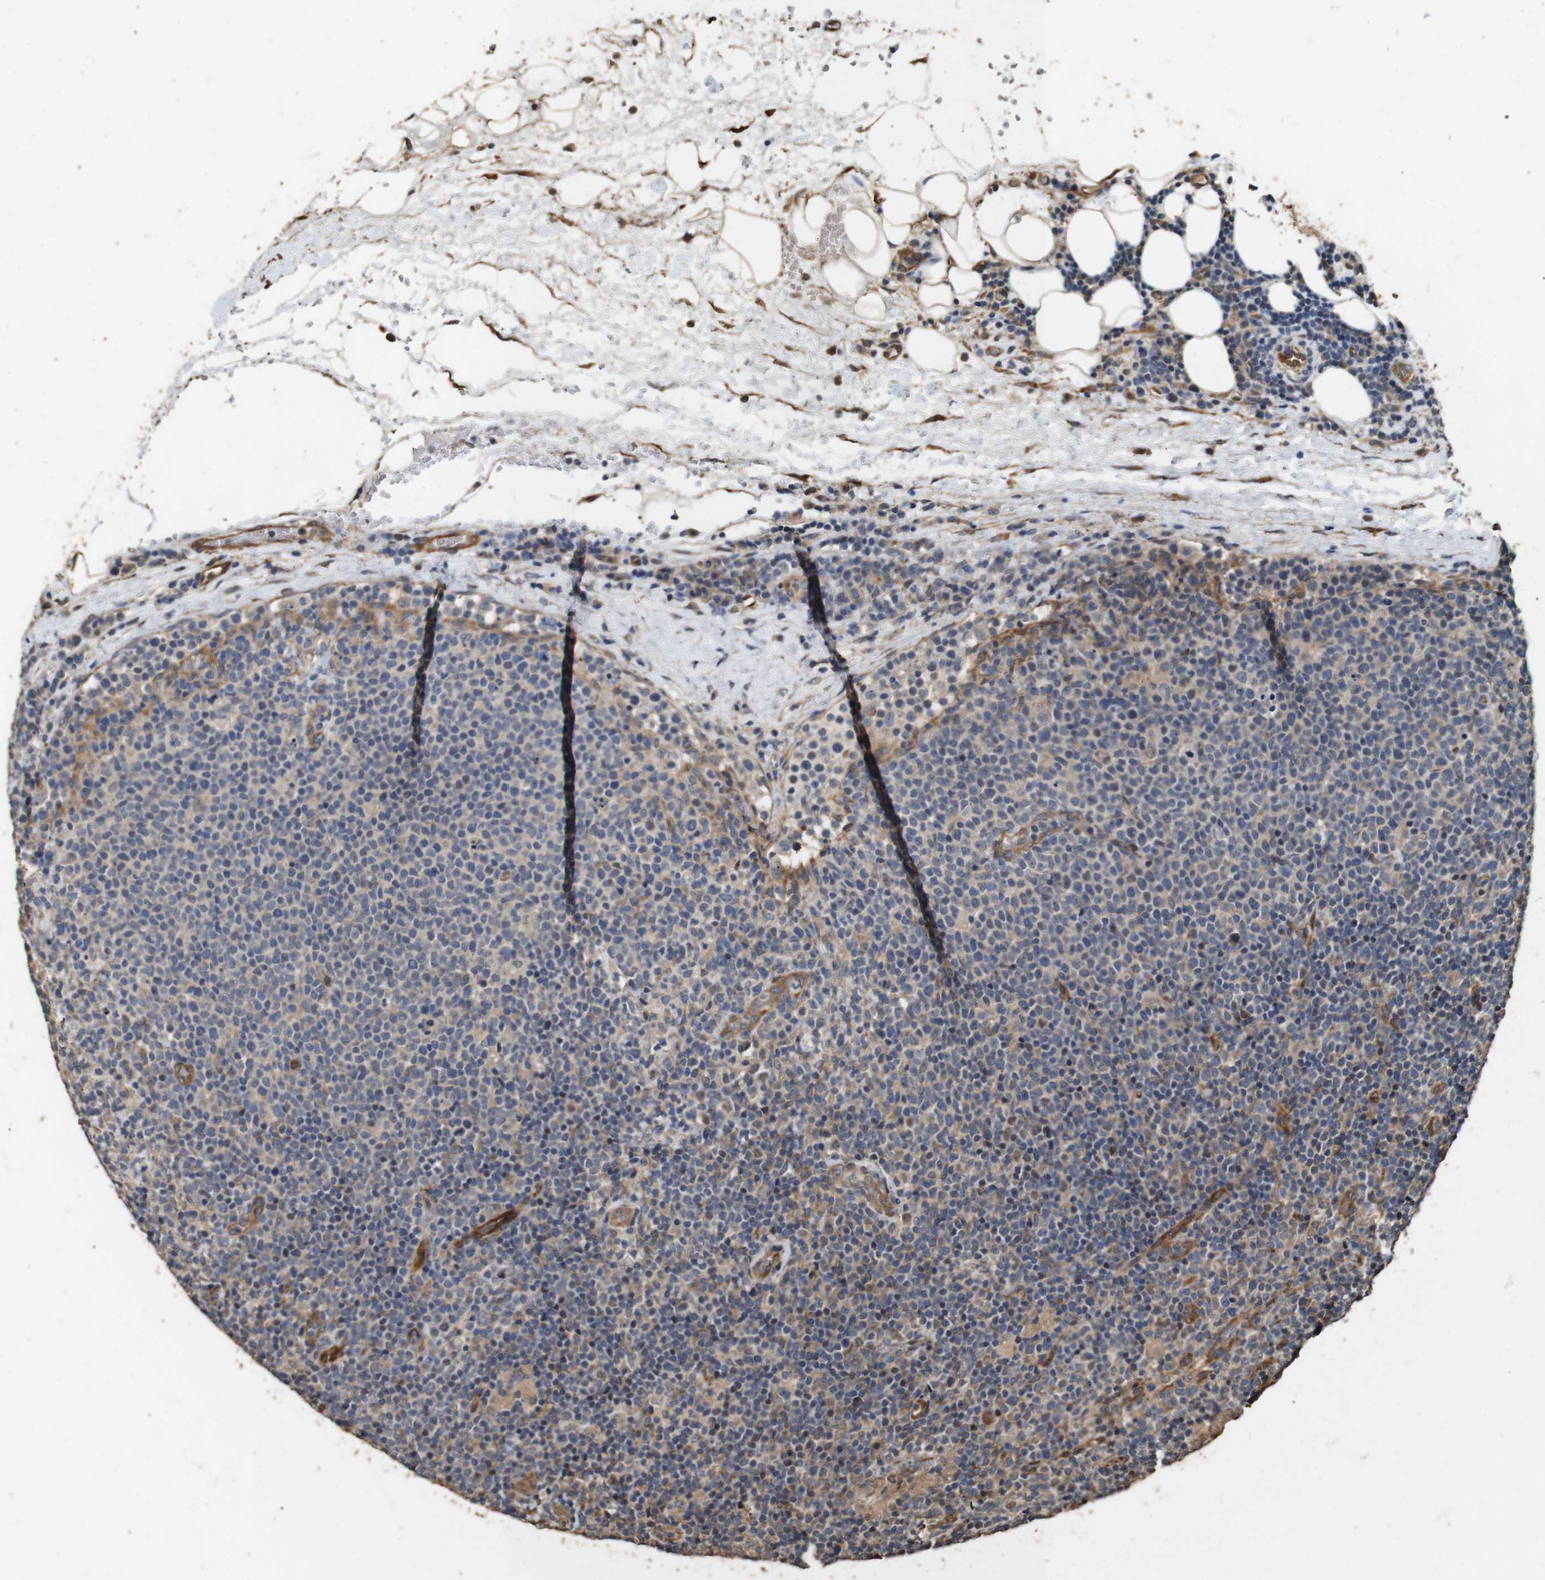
{"staining": {"intensity": "moderate", "quantity": "25%-75%", "location": "cytoplasmic/membranous"}, "tissue": "lymphoma", "cell_type": "Tumor cells", "image_type": "cancer", "snomed": [{"axis": "morphology", "description": "Malignant lymphoma, non-Hodgkin's type, High grade"}, {"axis": "topography", "description": "Lymph node"}], "caption": "Immunohistochemistry image of neoplastic tissue: human malignant lymphoma, non-Hodgkin's type (high-grade) stained using immunohistochemistry shows medium levels of moderate protein expression localized specifically in the cytoplasmic/membranous of tumor cells, appearing as a cytoplasmic/membranous brown color.", "gene": "CNPY4", "patient": {"sex": "male", "age": 61}}